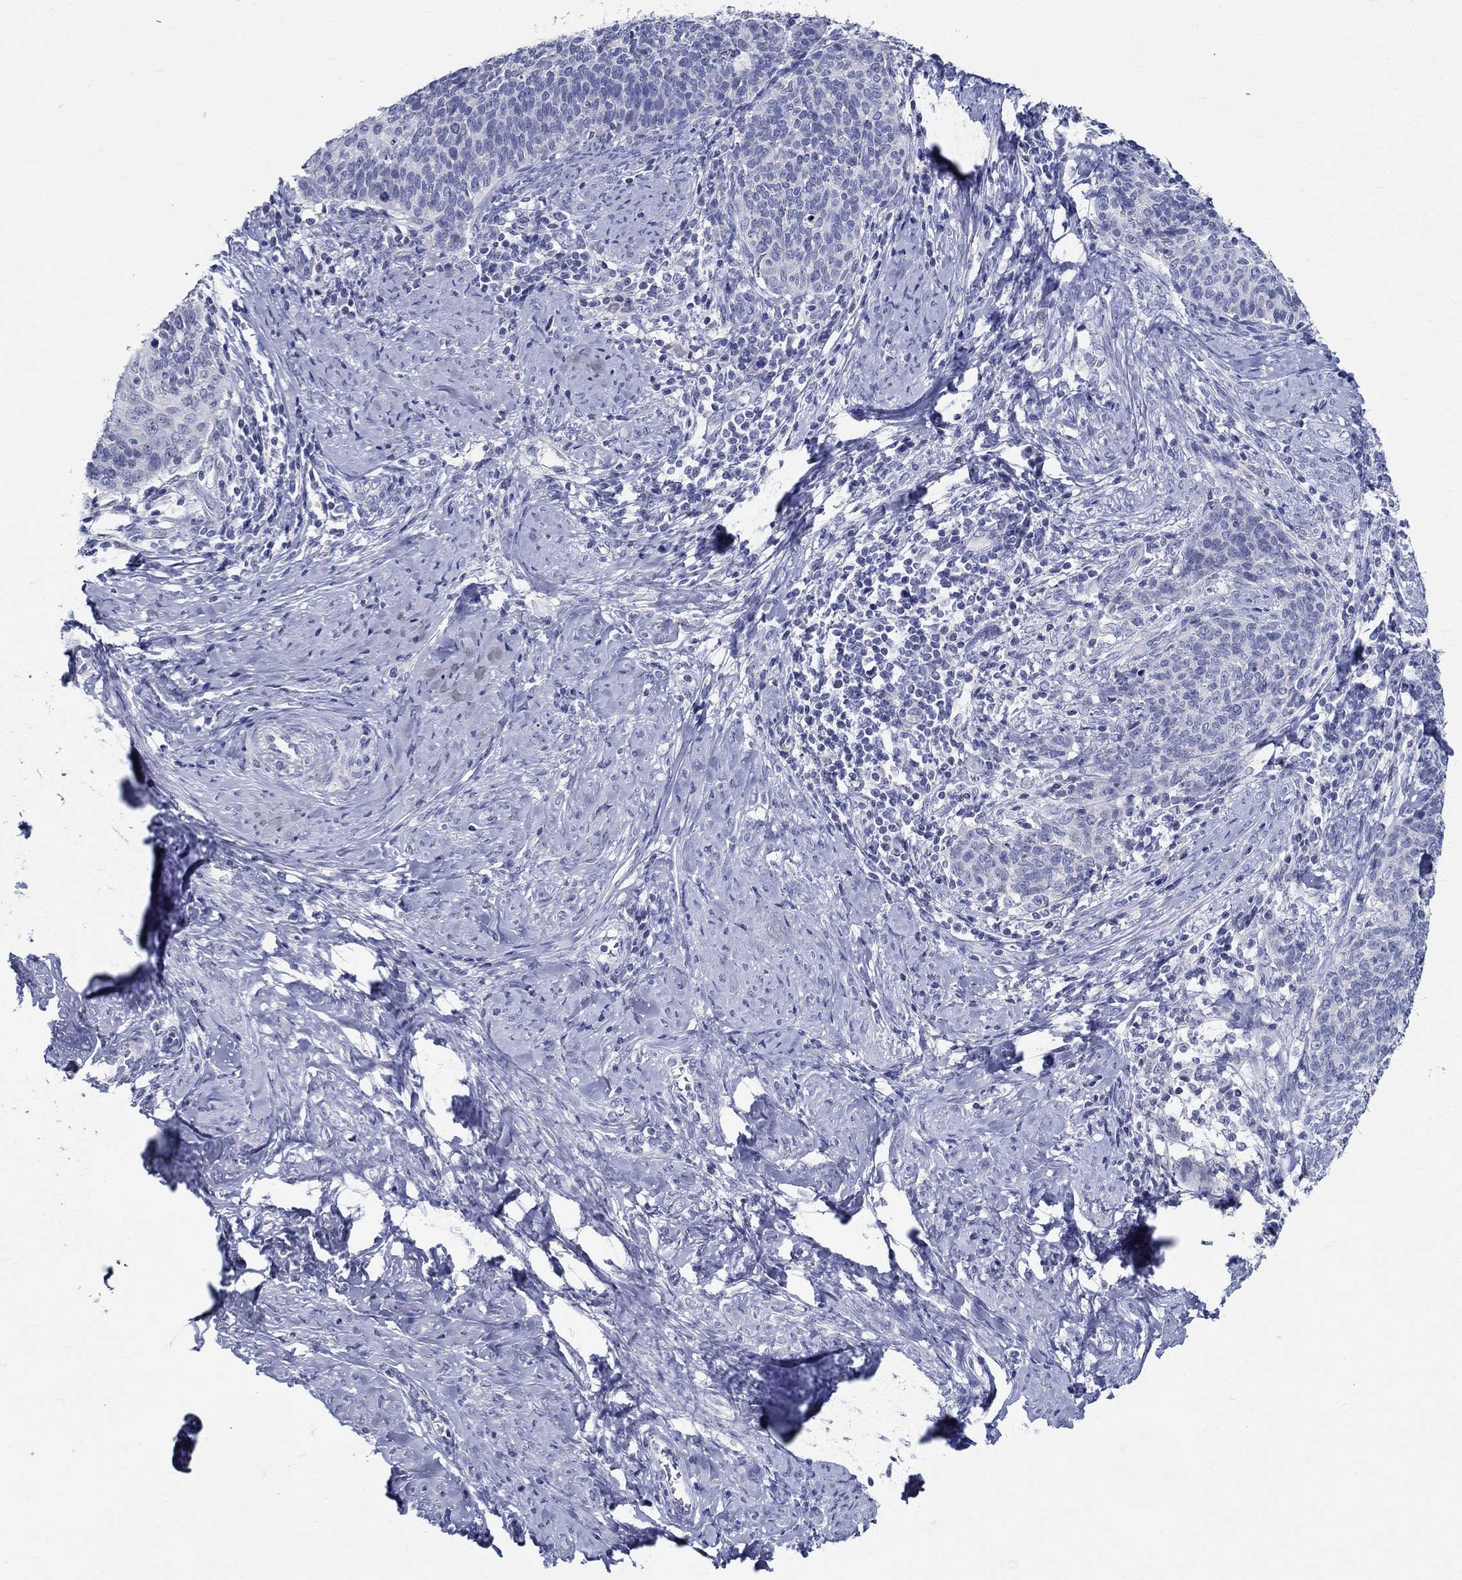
{"staining": {"intensity": "negative", "quantity": "none", "location": "none"}, "tissue": "cervical cancer", "cell_type": "Tumor cells", "image_type": "cancer", "snomed": [{"axis": "morphology", "description": "Normal tissue, NOS"}, {"axis": "morphology", "description": "Squamous cell carcinoma, NOS"}, {"axis": "topography", "description": "Cervix"}], "caption": "High power microscopy photomicrograph of an immunohistochemistry (IHC) micrograph of squamous cell carcinoma (cervical), revealing no significant positivity in tumor cells.", "gene": "CETN1", "patient": {"sex": "female", "age": 39}}